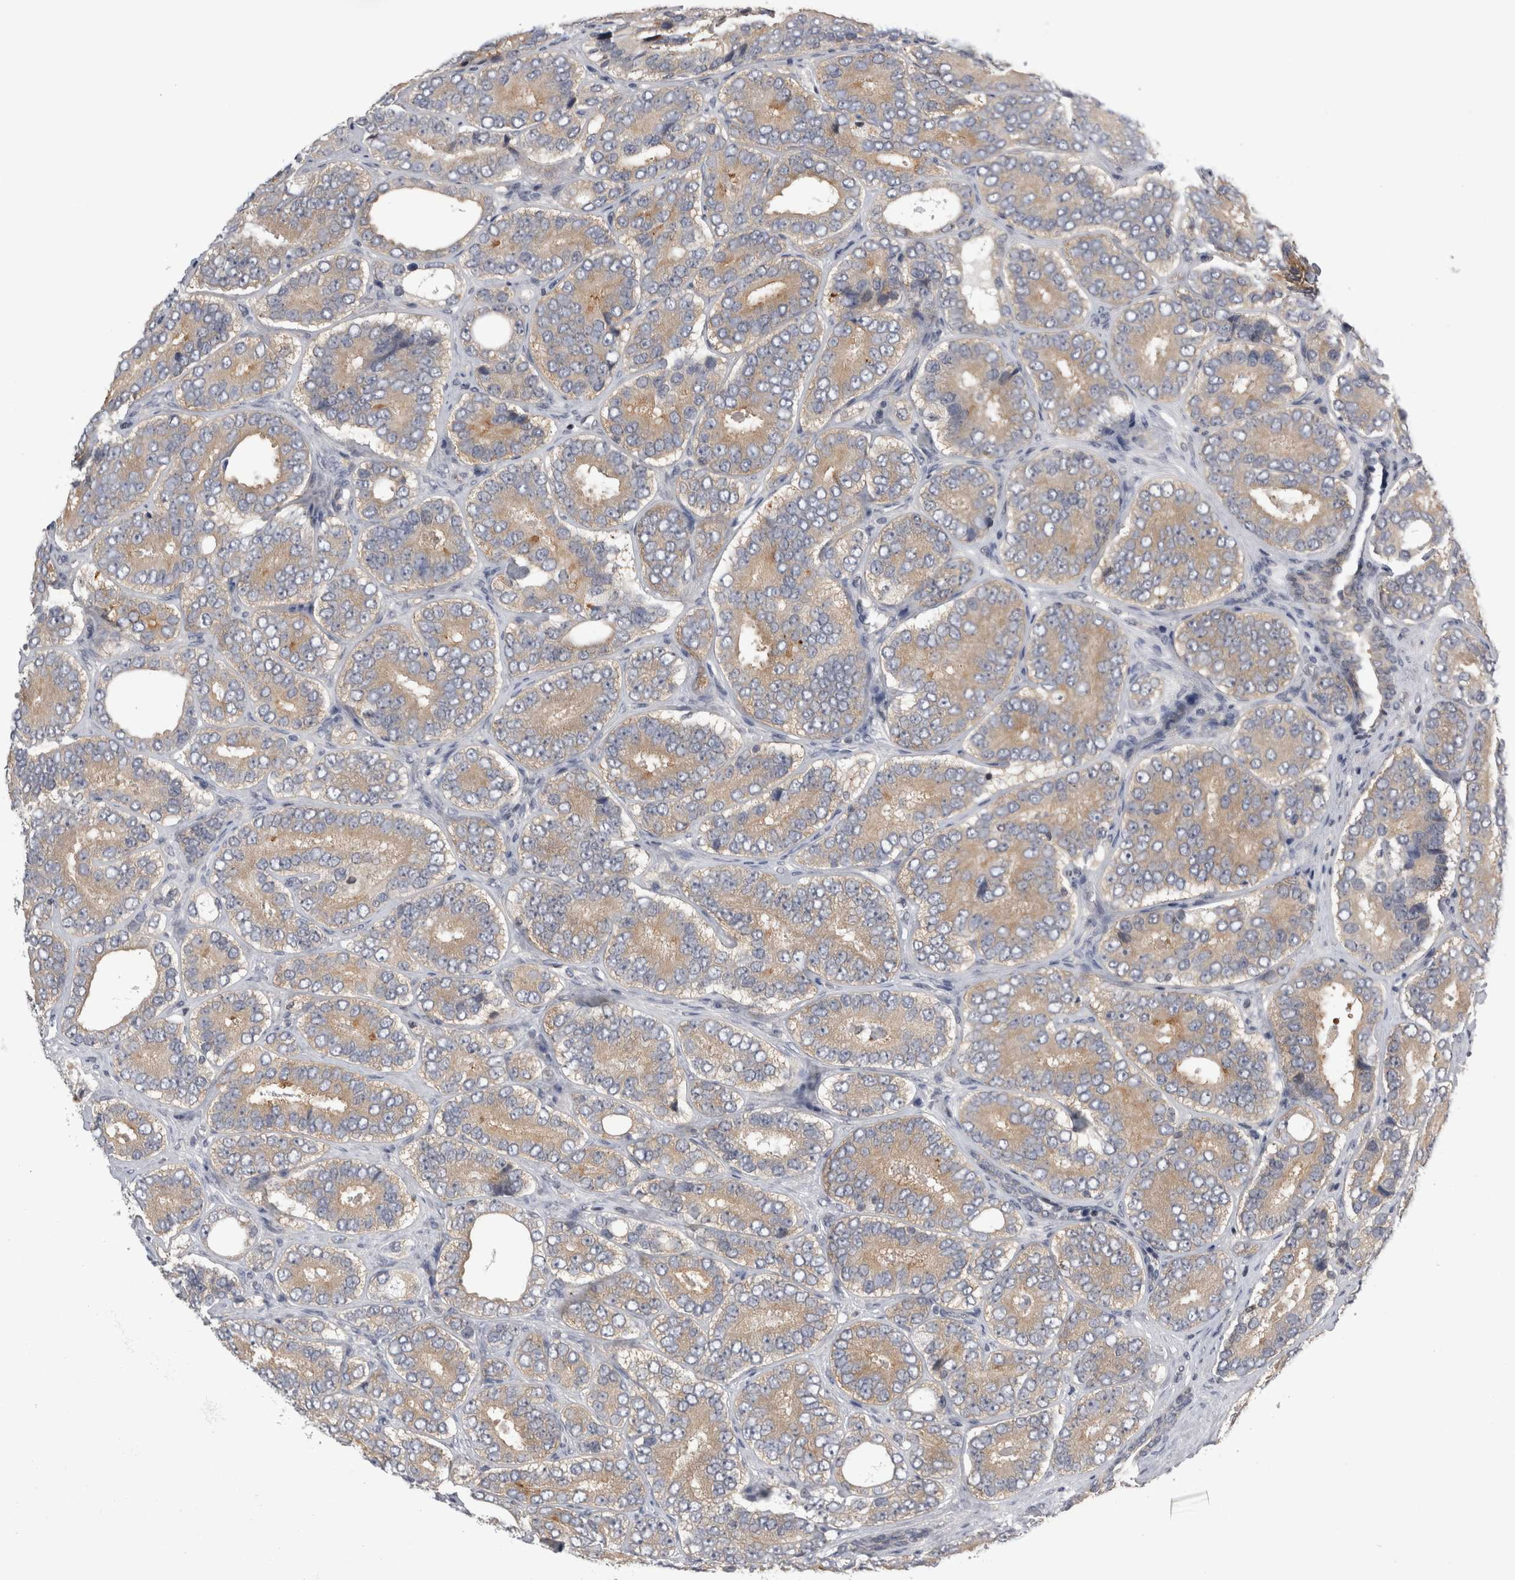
{"staining": {"intensity": "moderate", "quantity": ">75%", "location": "cytoplasmic/membranous"}, "tissue": "prostate cancer", "cell_type": "Tumor cells", "image_type": "cancer", "snomed": [{"axis": "morphology", "description": "Adenocarcinoma, High grade"}, {"axis": "topography", "description": "Prostate"}], "caption": "Prostate high-grade adenocarcinoma stained with a brown dye shows moderate cytoplasmic/membranous positive positivity in approximately >75% of tumor cells.", "gene": "PSMB2", "patient": {"sex": "male", "age": 56}}